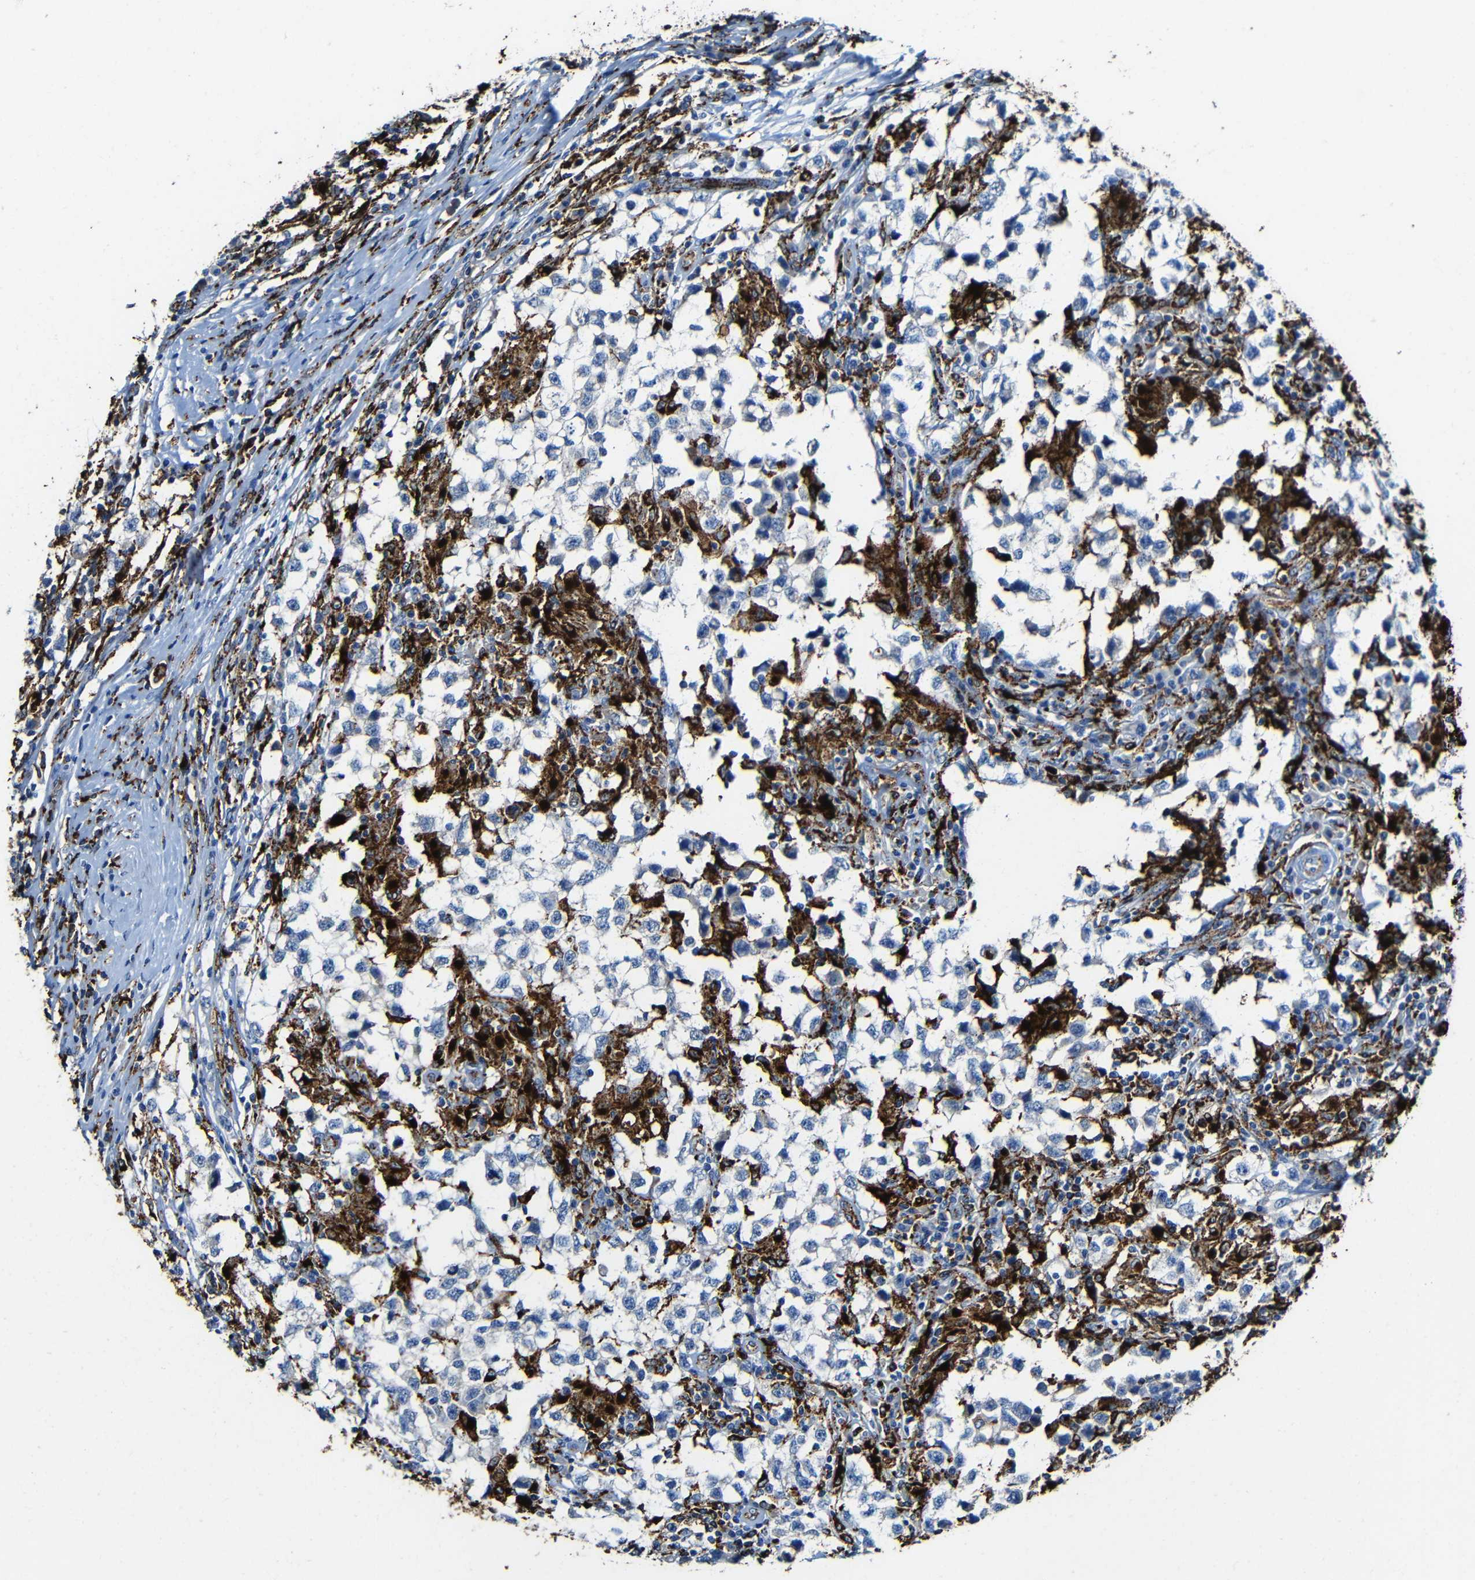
{"staining": {"intensity": "negative", "quantity": "none", "location": "none"}, "tissue": "testis cancer", "cell_type": "Tumor cells", "image_type": "cancer", "snomed": [{"axis": "morphology", "description": "Carcinoma, Embryonal, NOS"}, {"axis": "topography", "description": "Testis"}], "caption": "This is a micrograph of immunohistochemistry (IHC) staining of testis cancer, which shows no expression in tumor cells. (DAB immunohistochemistry (IHC), high magnification).", "gene": "HLA-DMA", "patient": {"sex": "male", "age": 21}}